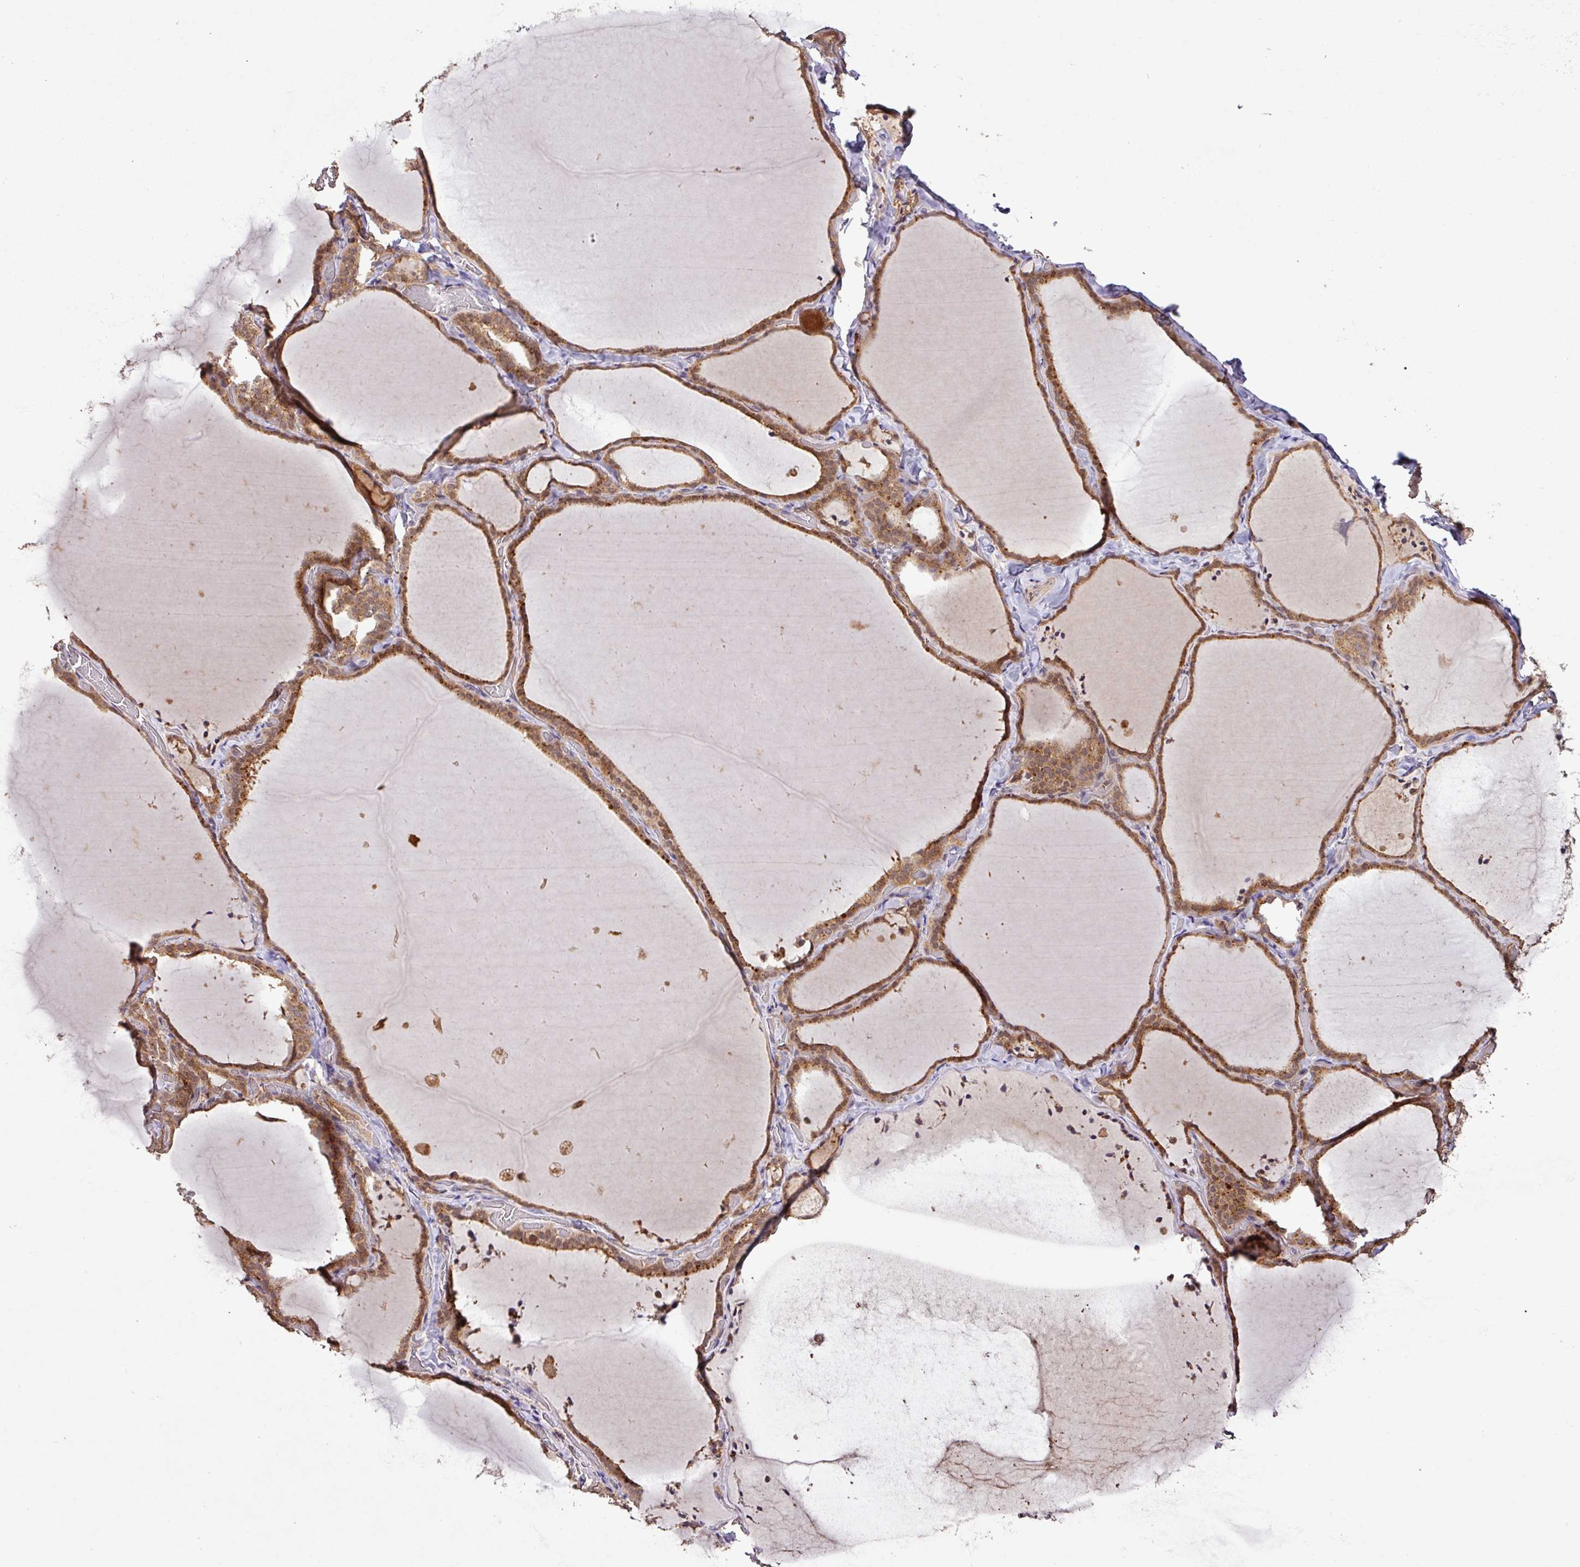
{"staining": {"intensity": "moderate", "quantity": ">75%", "location": "cytoplasmic/membranous,nuclear"}, "tissue": "thyroid gland", "cell_type": "Glandular cells", "image_type": "normal", "snomed": [{"axis": "morphology", "description": "Normal tissue, NOS"}, {"axis": "topography", "description": "Thyroid gland"}], "caption": "High-power microscopy captured an immunohistochemistry image of unremarkable thyroid gland, revealing moderate cytoplasmic/membranous,nuclear staining in about >75% of glandular cells. The protein of interest is shown in brown color, while the nuclei are stained blue.", "gene": "FAIM", "patient": {"sex": "female", "age": 22}}